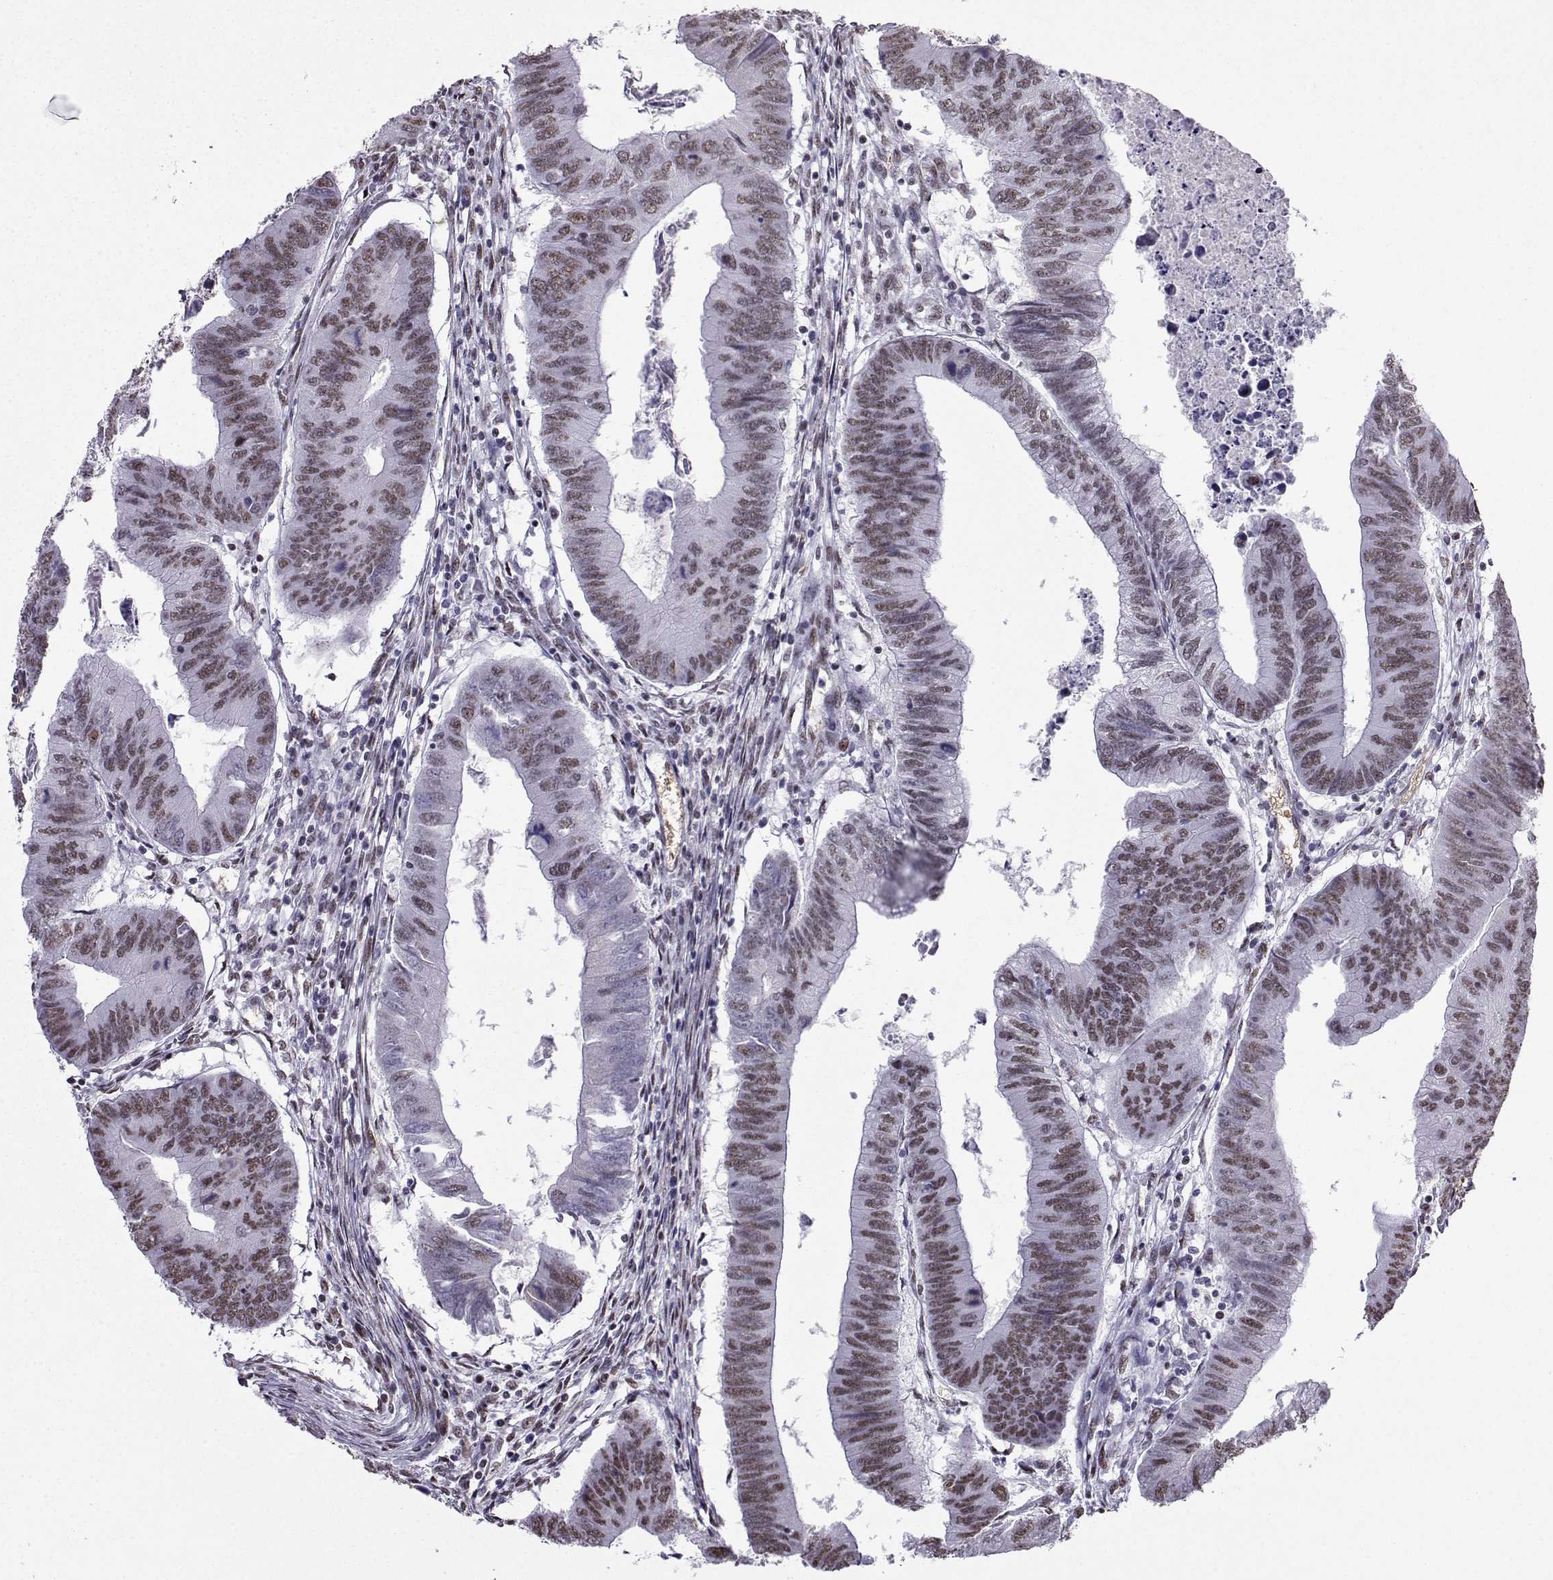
{"staining": {"intensity": "negative", "quantity": "none", "location": "none"}, "tissue": "colorectal cancer", "cell_type": "Tumor cells", "image_type": "cancer", "snomed": [{"axis": "morphology", "description": "Adenocarcinoma, NOS"}, {"axis": "topography", "description": "Colon"}], "caption": "Immunohistochemistry (IHC) micrograph of neoplastic tissue: colorectal adenocarcinoma stained with DAB displays no significant protein positivity in tumor cells.", "gene": "CCNK", "patient": {"sex": "male", "age": 53}}